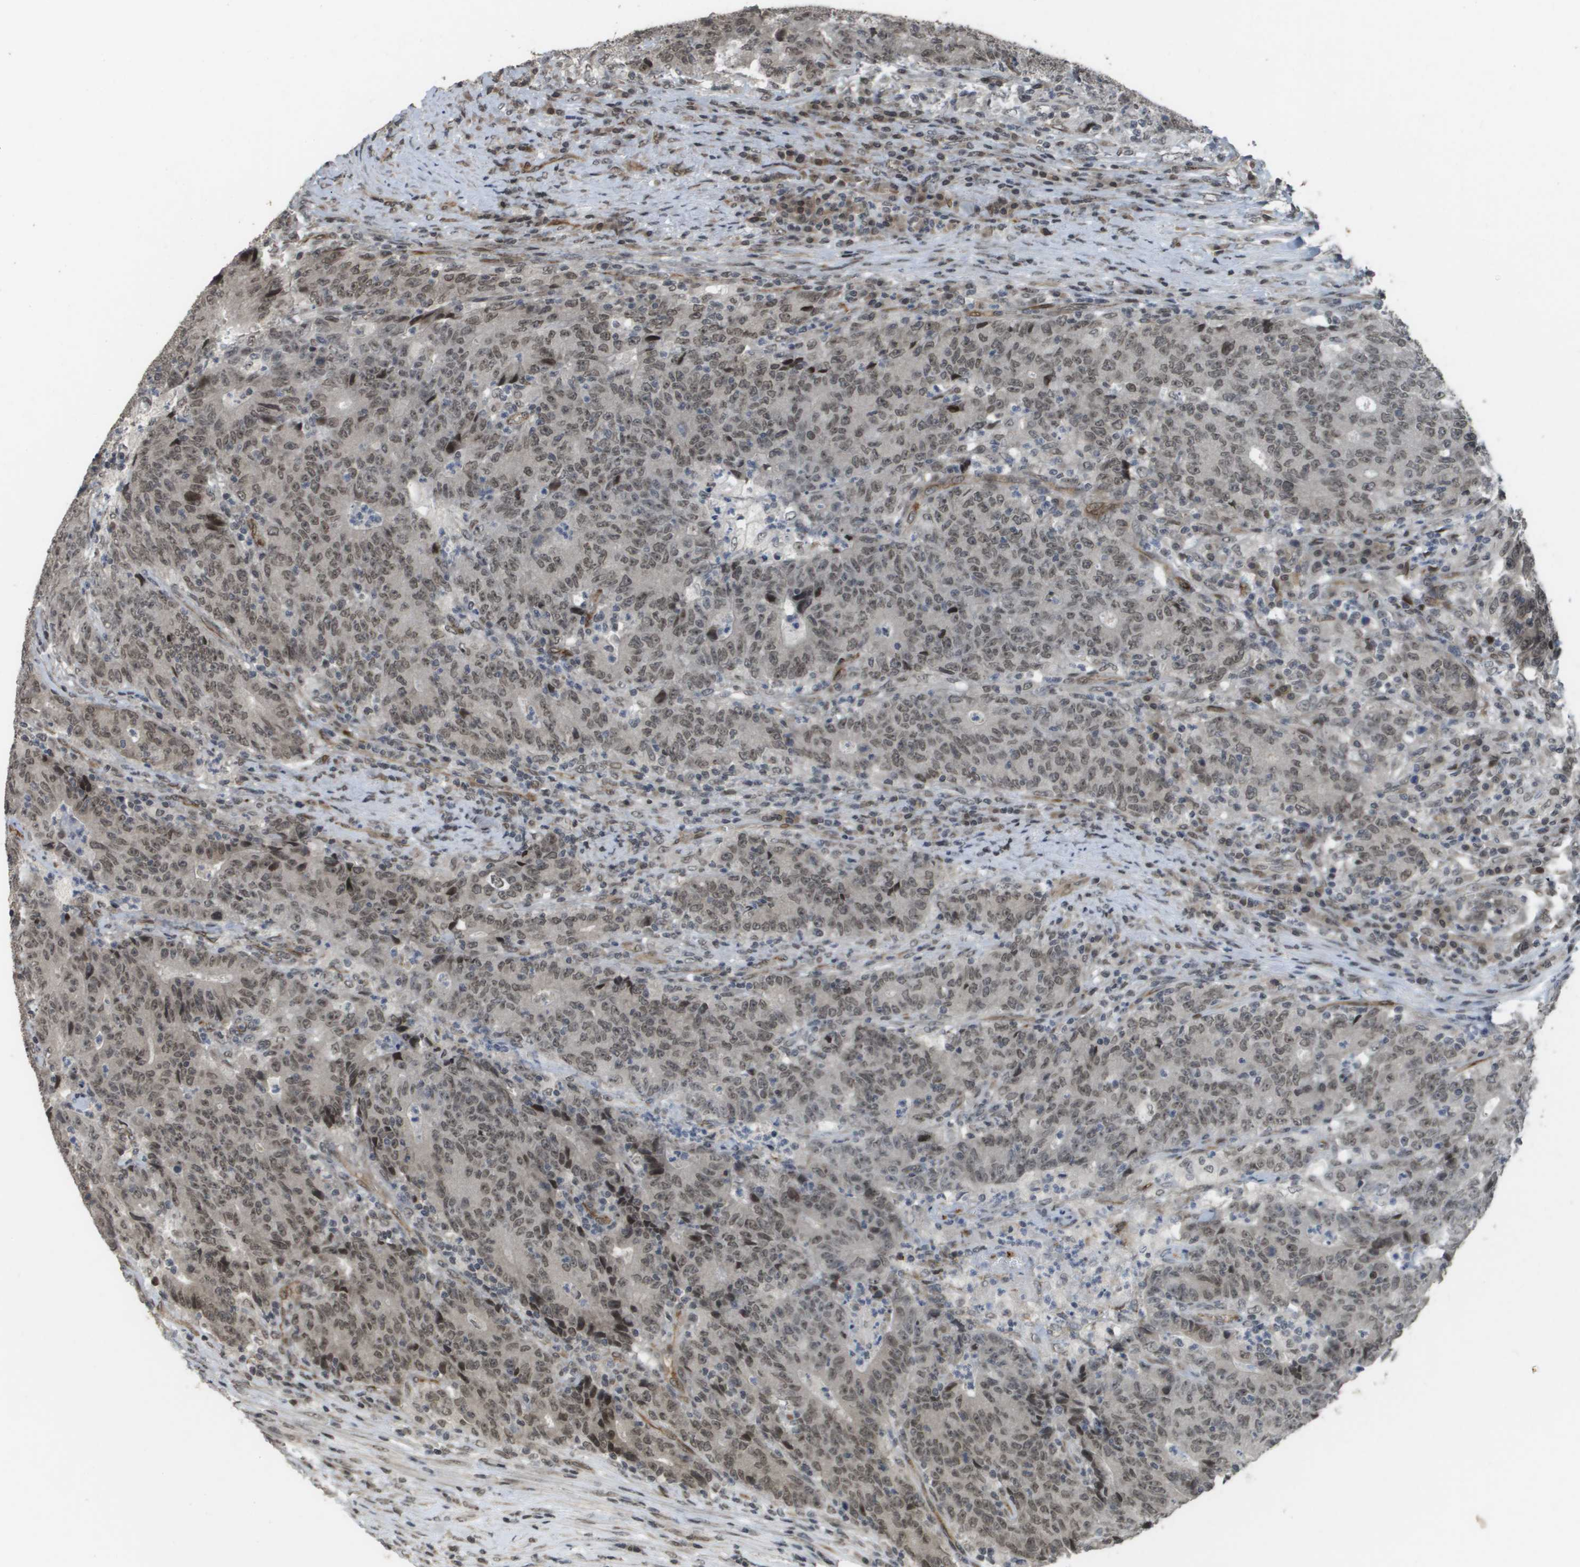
{"staining": {"intensity": "weak", "quantity": ">75%", "location": "nuclear"}, "tissue": "colorectal cancer", "cell_type": "Tumor cells", "image_type": "cancer", "snomed": [{"axis": "morphology", "description": "Normal tissue, NOS"}, {"axis": "morphology", "description": "Adenocarcinoma, NOS"}, {"axis": "topography", "description": "Colon"}], "caption": "Protein expression analysis of colorectal cancer demonstrates weak nuclear expression in approximately >75% of tumor cells.", "gene": "KAT5", "patient": {"sex": "female", "age": 75}}